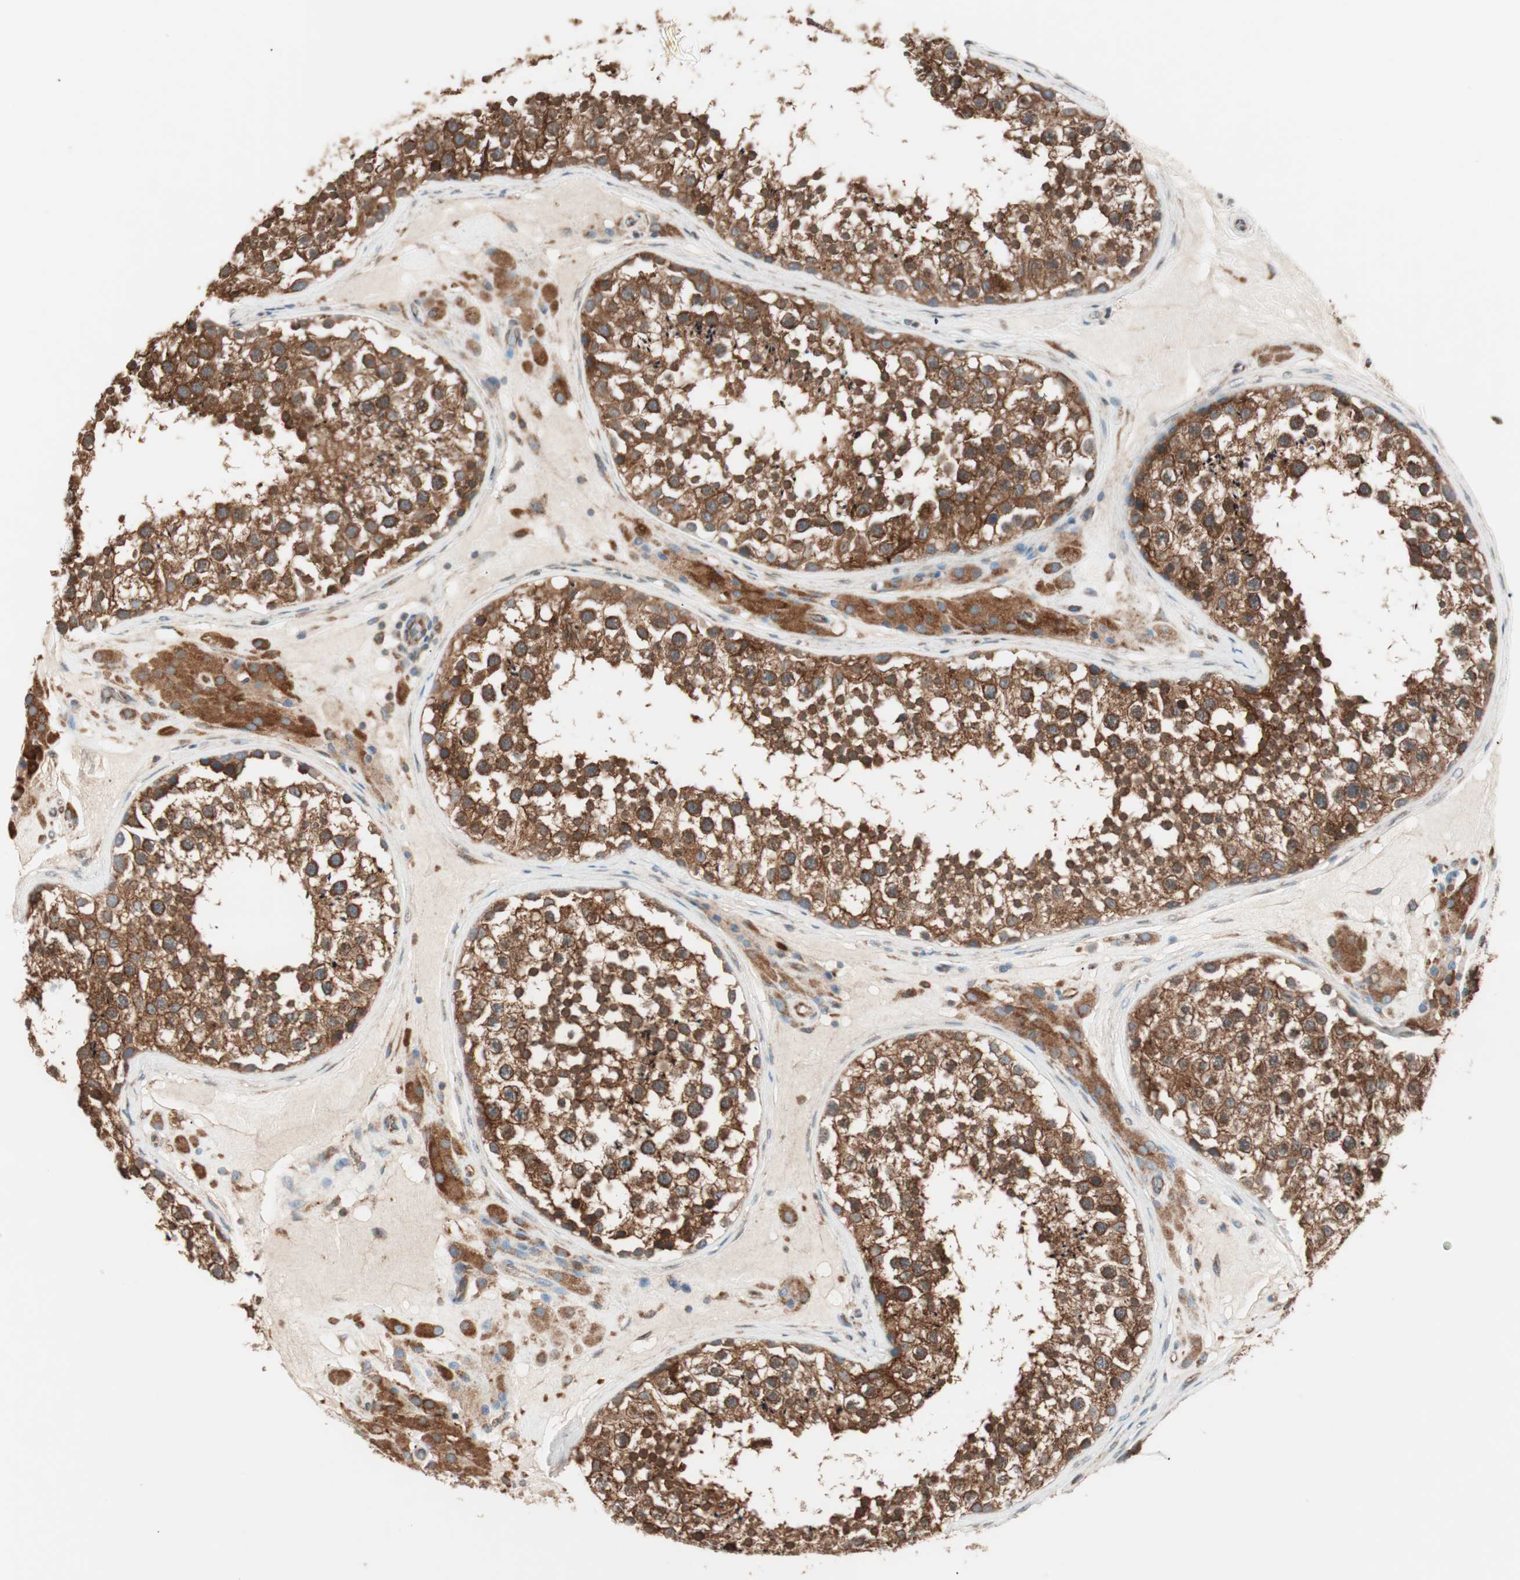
{"staining": {"intensity": "strong", "quantity": ">75%", "location": "cytoplasmic/membranous"}, "tissue": "testis", "cell_type": "Cells in seminiferous ducts", "image_type": "normal", "snomed": [{"axis": "morphology", "description": "Normal tissue, NOS"}, {"axis": "topography", "description": "Testis"}], "caption": "IHC histopathology image of normal testis: testis stained using immunohistochemistry (IHC) exhibits high levels of strong protein expression localized specifically in the cytoplasmic/membranous of cells in seminiferous ducts, appearing as a cytoplasmic/membranous brown color.", "gene": "RAB5A", "patient": {"sex": "male", "age": 46}}